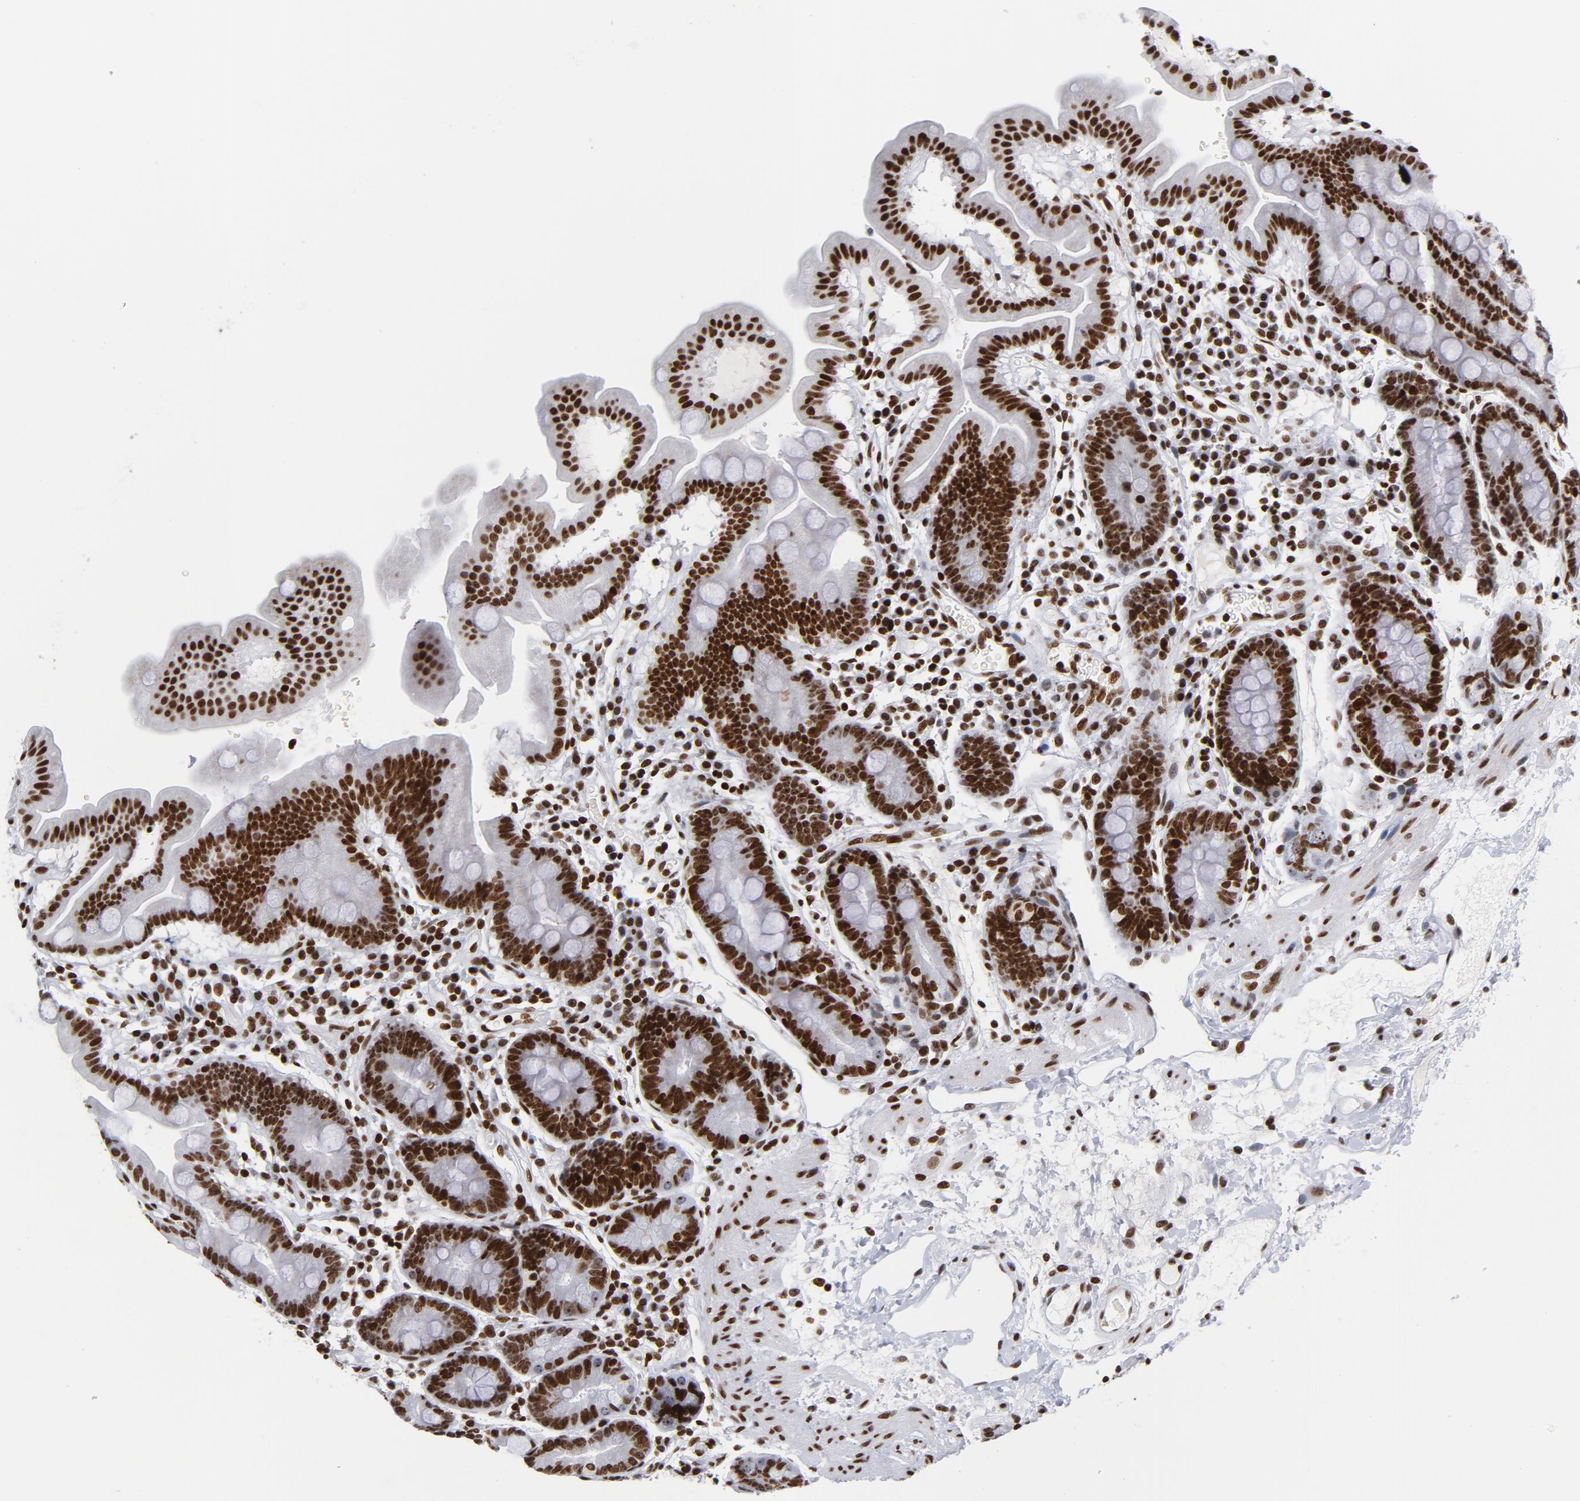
{"staining": {"intensity": "strong", "quantity": ">75%", "location": "nuclear"}, "tissue": "duodenum", "cell_type": "Glandular cells", "image_type": "normal", "snomed": [{"axis": "morphology", "description": "Normal tissue, NOS"}, {"axis": "topography", "description": "Duodenum"}], "caption": "Protein staining by IHC exhibits strong nuclear expression in approximately >75% of glandular cells in benign duodenum. The staining was performed using DAB (3,3'-diaminobenzidine), with brown indicating positive protein expression. Nuclei are stained blue with hematoxylin.", "gene": "TOP2B", "patient": {"sex": "male", "age": 50}}